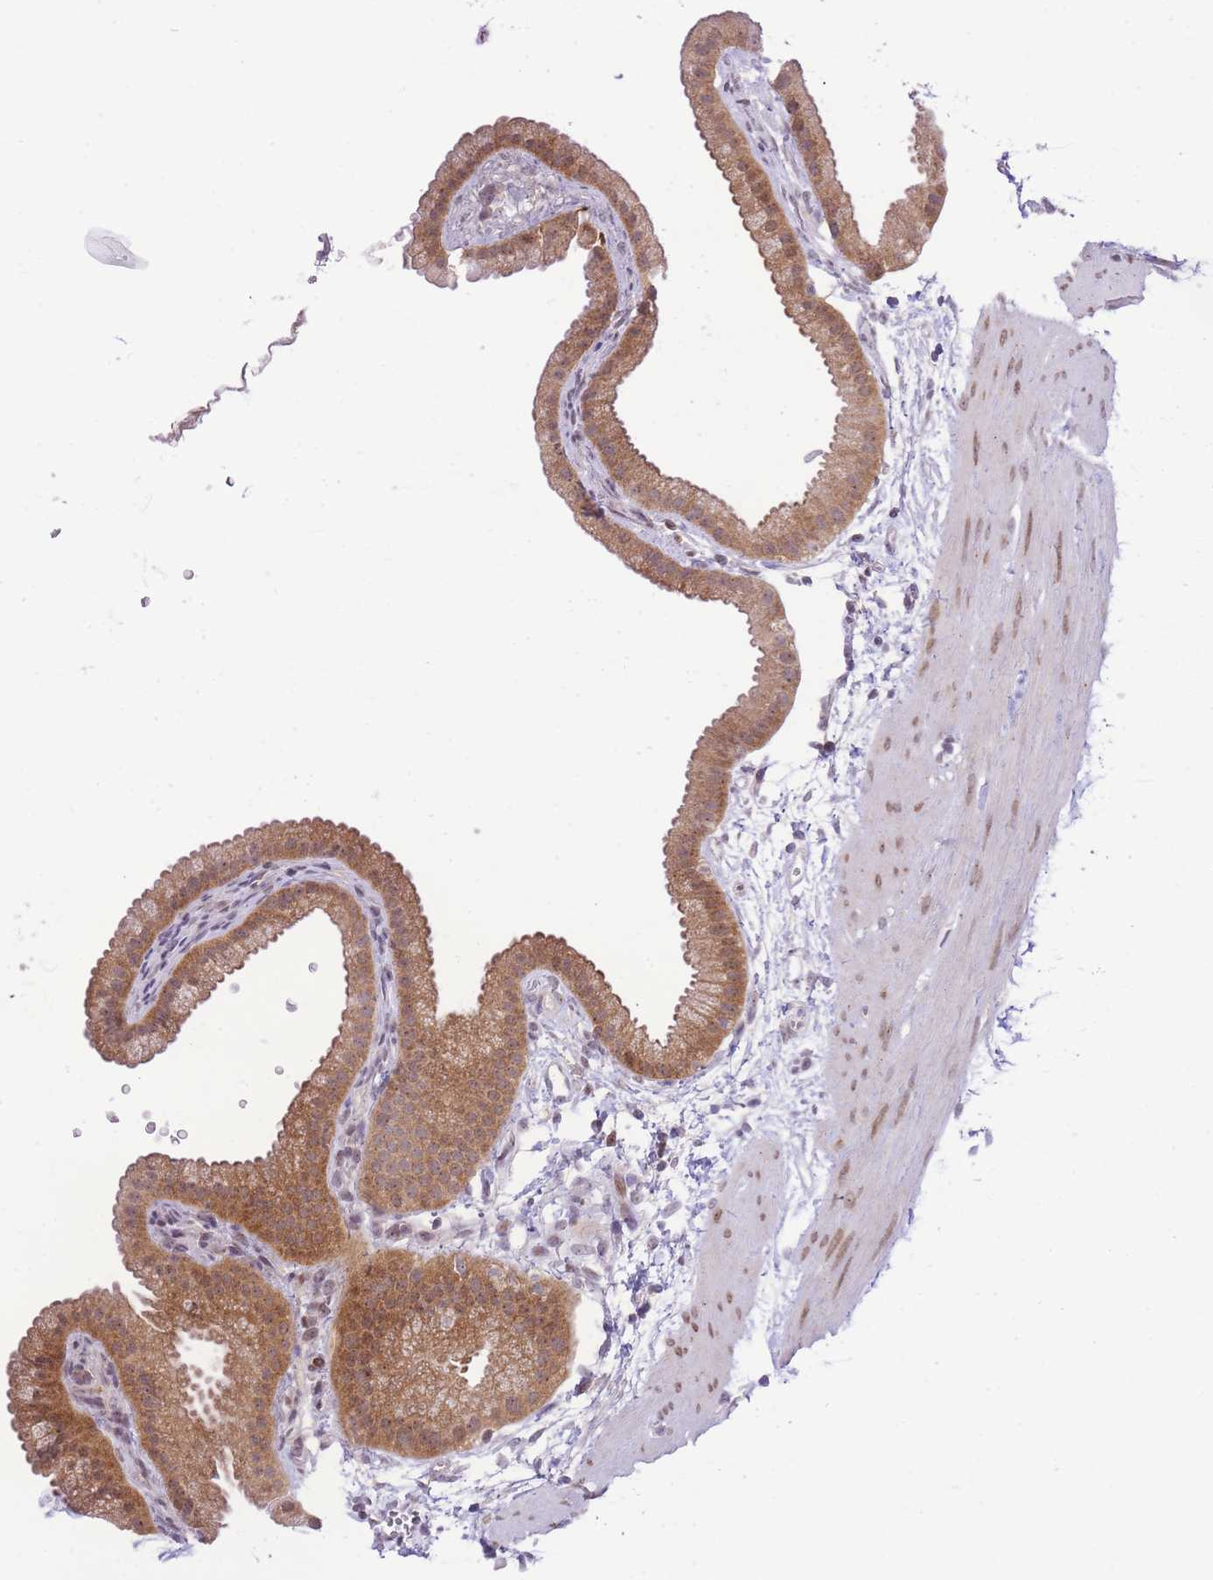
{"staining": {"intensity": "moderate", "quantity": ">75%", "location": "cytoplasmic/membranous"}, "tissue": "gallbladder", "cell_type": "Glandular cells", "image_type": "normal", "snomed": [{"axis": "morphology", "description": "Normal tissue, NOS"}, {"axis": "topography", "description": "Gallbladder"}], "caption": "The histopathology image shows a brown stain indicating the presence of a protein in the cytoplasmic/membranous of glandular cells in gallbladder.", "gene": "STK39", "patient": {"sex": "female", "age": 64}}